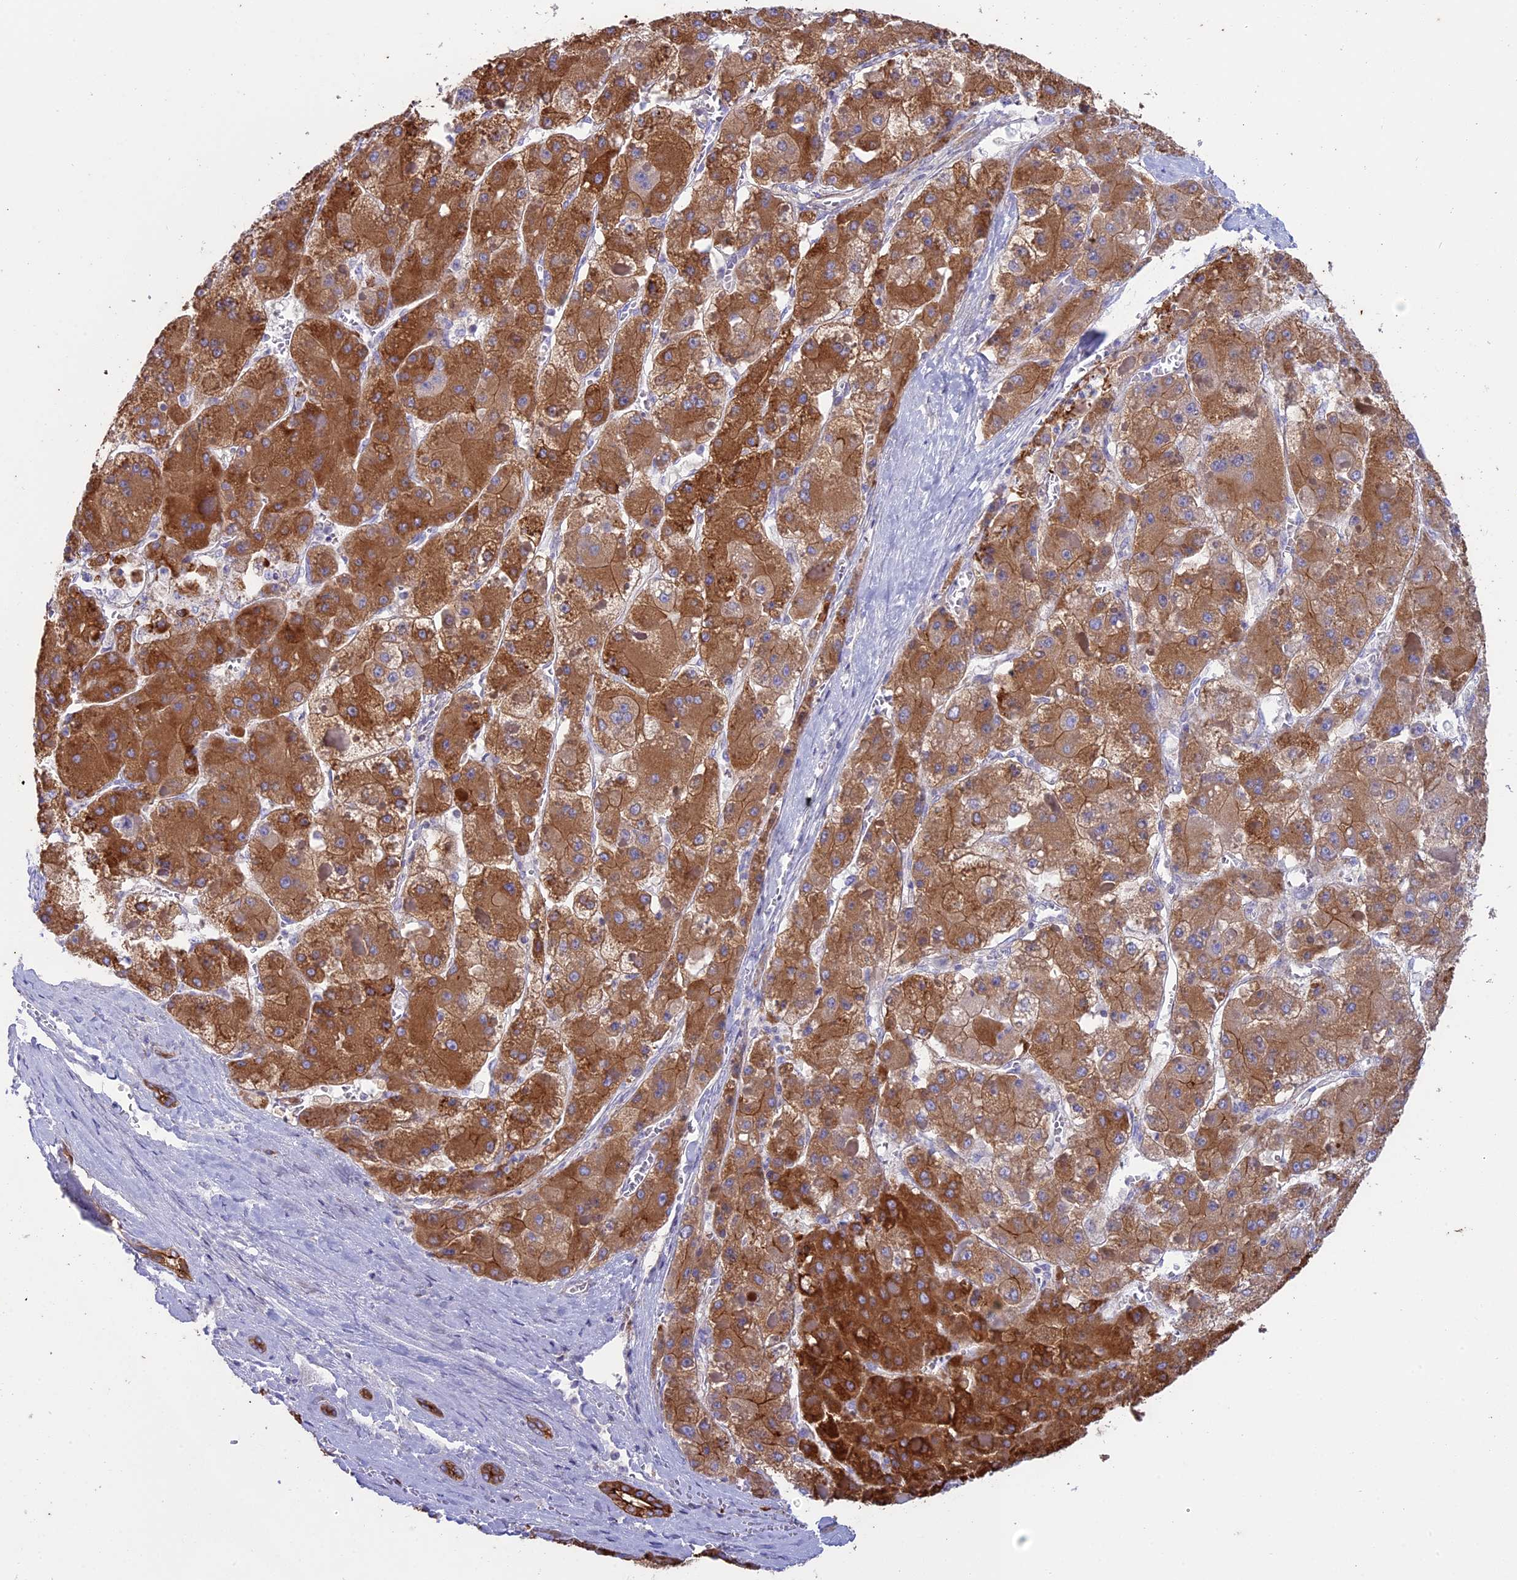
{"staining": {"intensity": "strong", "quantity": ">75%", "location": "cytoplasmic/membranous"}, "tissue": "liver cancer", "cell_type": "Tumor cells", "image_type": "cancer", "snomed": [{"axis": "morphology", "description": "Carcinoma, Hepatocellular, NOS"}, {"axis": "topography", "description": "Liver"}], "caption": "Protein staining shows strong cytoplasmic/membranous positivity in about >75% of tumor cells in liver cancer.", "gene": "MYO5B", "patient": {"sex": "female", "age": 73}}